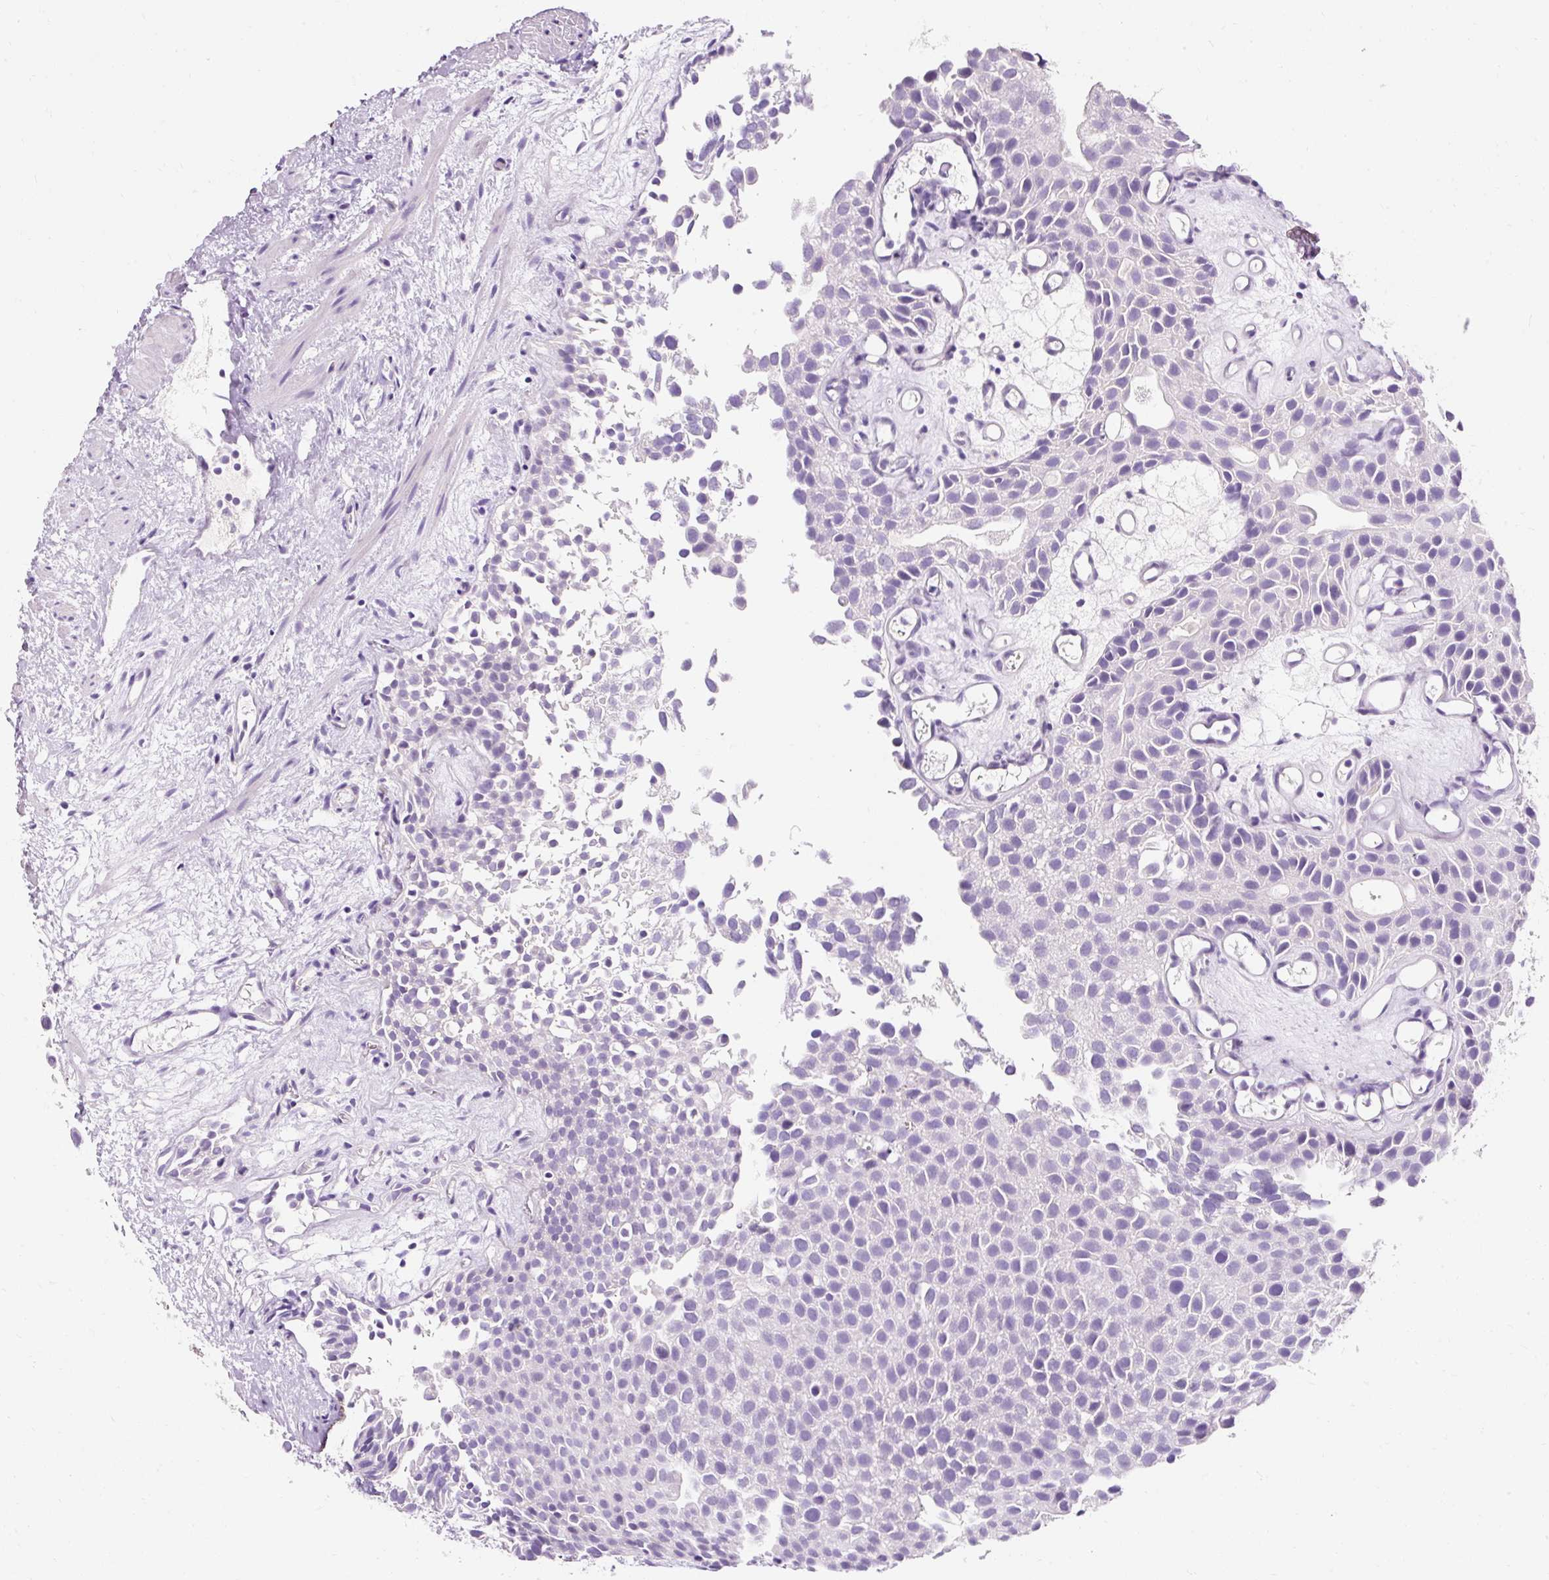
{"staining": {"intensity": "negative", "quantity": "none", "location": "none"}, "tissue": "urothelial cancer", "cell_type": "Tumor cells", "image_type": "cancer", "snomed": [{"axis": "morphology", "description": "Urothelial carcinoma, Low grade"}, {"axis": "topography", "description": "Urinary bladder"}], "caption": "Photomicrograph shows no significant protein positivity in tumor cells of low-grade urothelial carcinoma.", "gene": "CLDN25", "patient": {"sex": "male", "age": 88}}